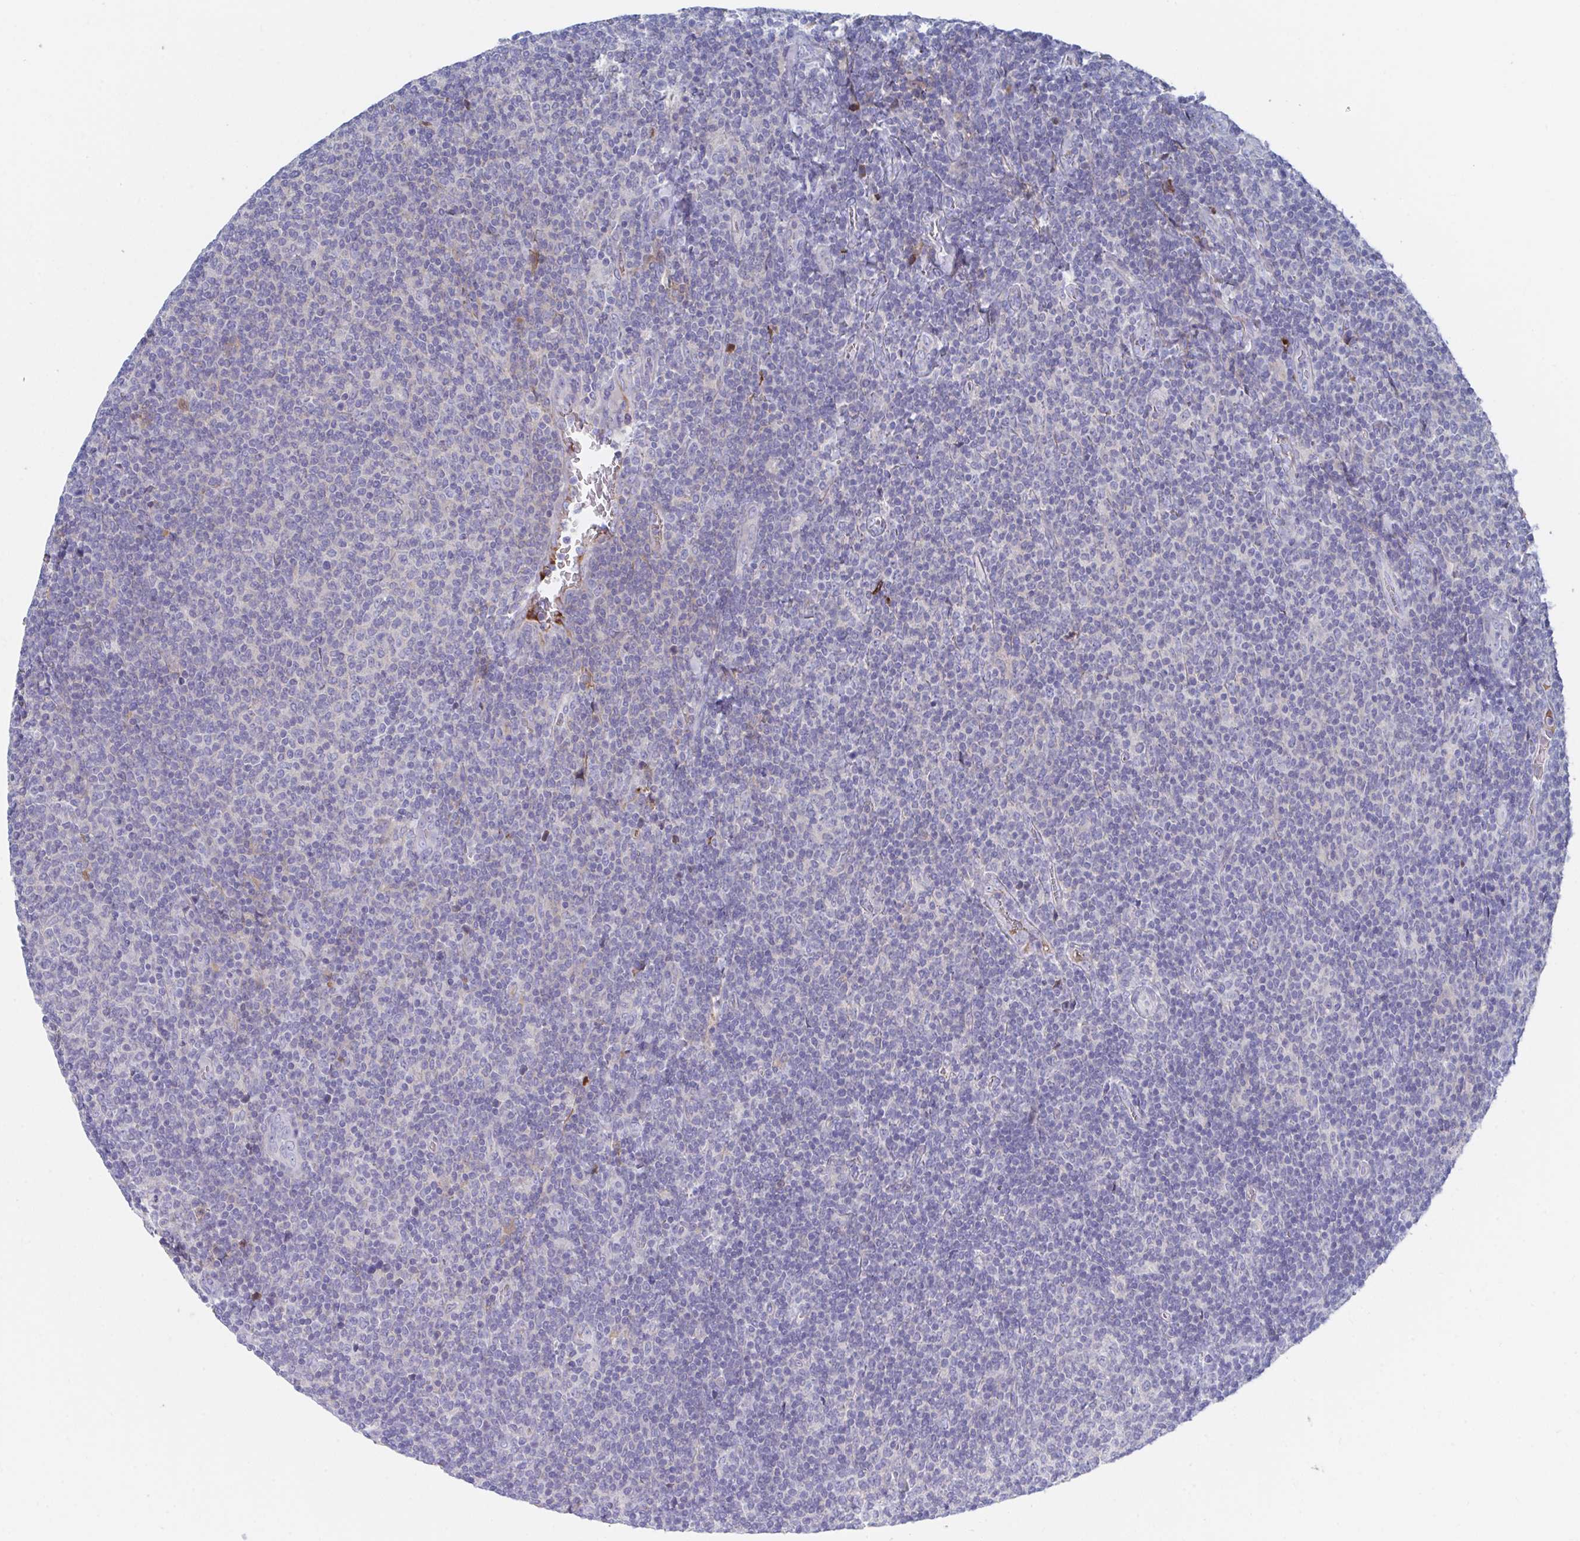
{"staining": {"intensity": "negative", "quantity": "none", "location": "none"}, "tissue": "lymphoma", "cell_type": "Tumor cells", "image_type": "cancer", "snomed": [{"axis": "morphology", "description": "Malignant lymphoma, non-Hodgkin's type, Low grade"}, {"axis": "topography", "description": "Lymph node"}], "caption": "Immunohistochemistry (IHC) micrograph of human low-grade malignant lymphoma, non-Hodgkin's type stained for a protein (brown), which shows no staining in tumor cells.", "gene": "TNFAIP6", "patient": {"sex": "male", "age": 52}}